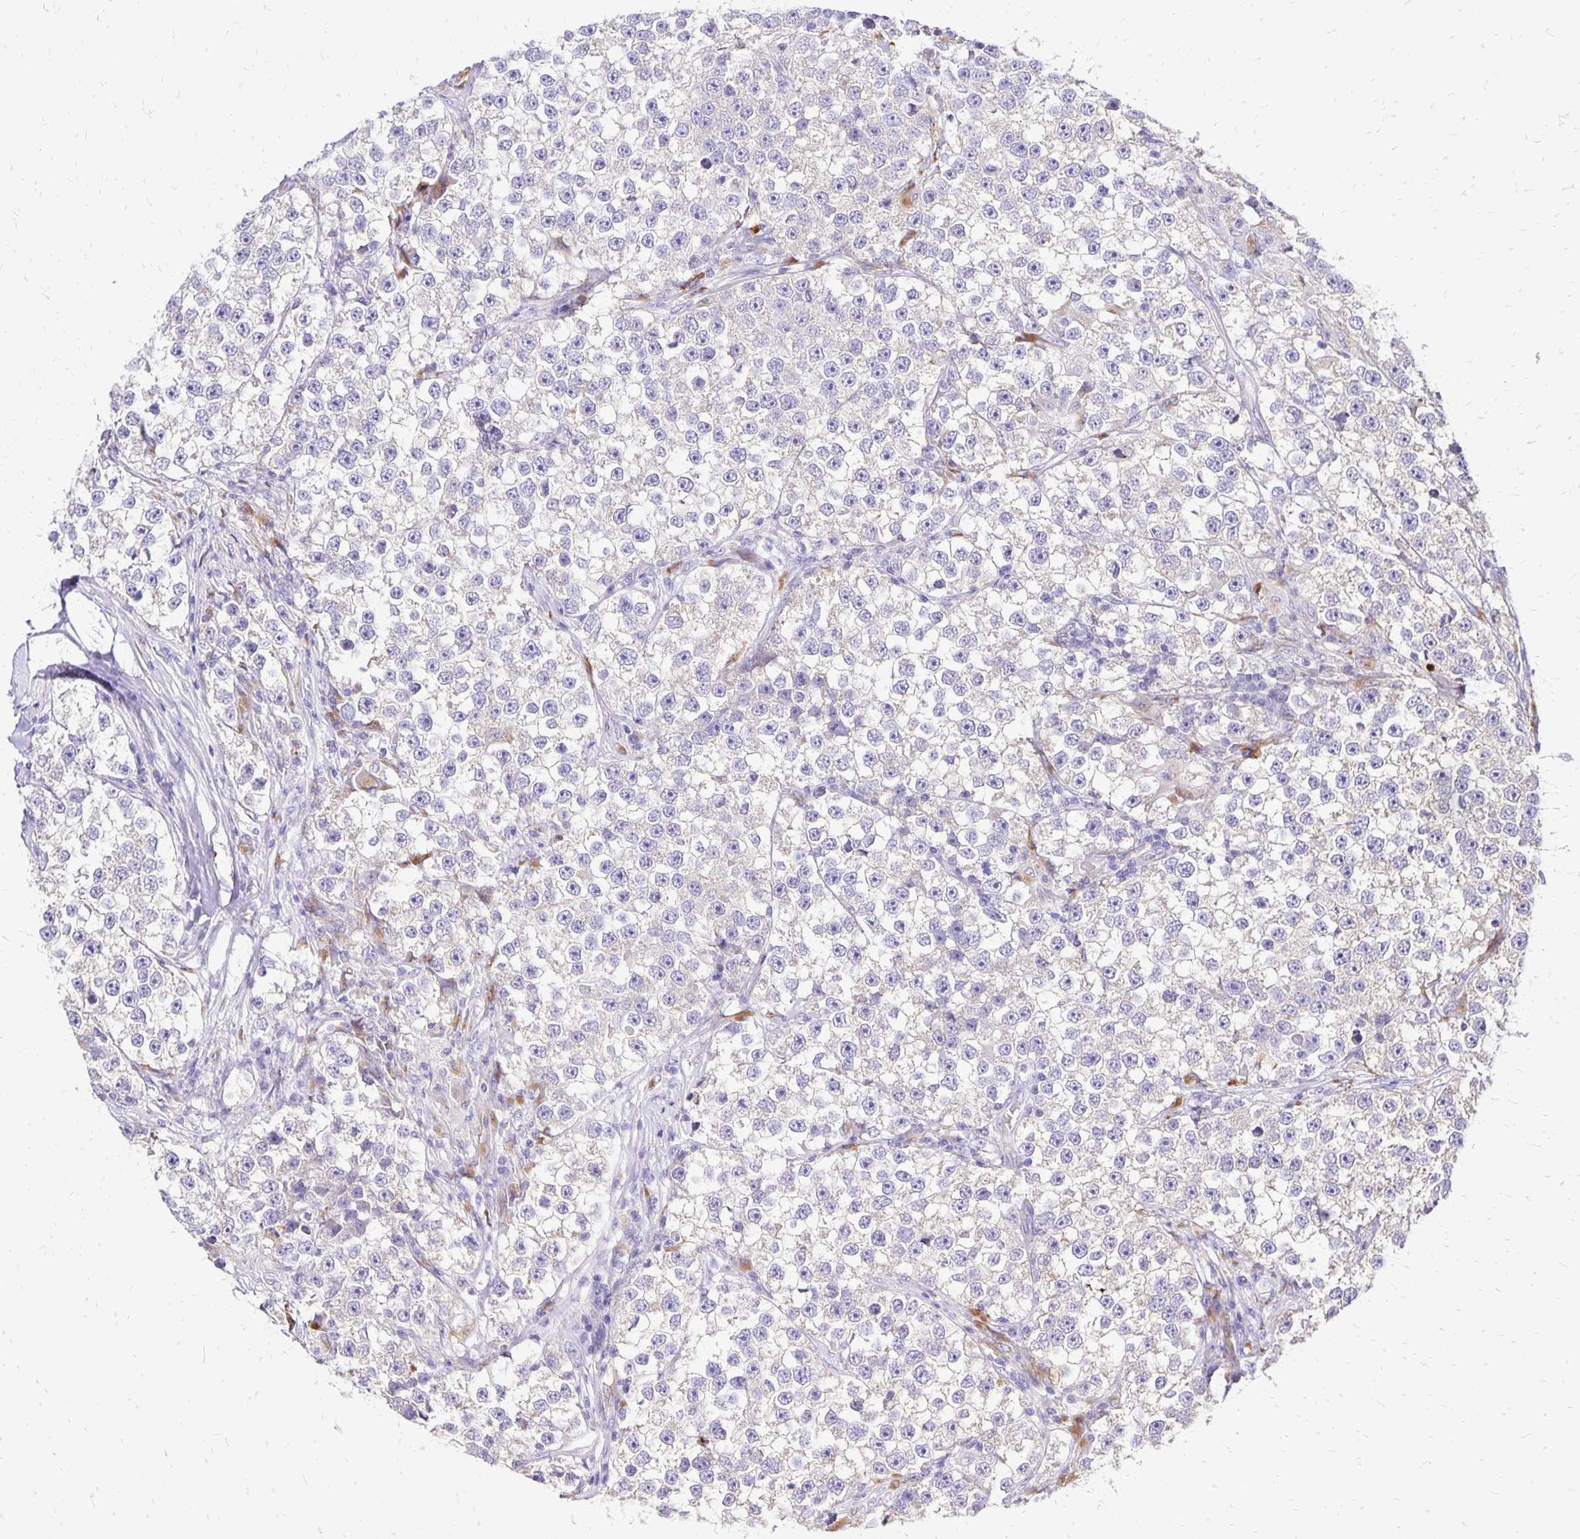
{"staining": {"intensity": "negative", "quantity": "none", "location": "none"}, "tissue": "testis cancer", "cell_type": "Tumor cells", "image_type": "cancer", "snomed": [{"axis": "morphology", "description": "Seminoma, NOS"}, {"axis": "topography", "description": "Testis"}], "caption": "Testis seminoma stained for a protein using immunohistochemistry demonstrates no expression tumor cells.", "gene": "EIF5A", "patient": {"sex": "male", "age": 46}}